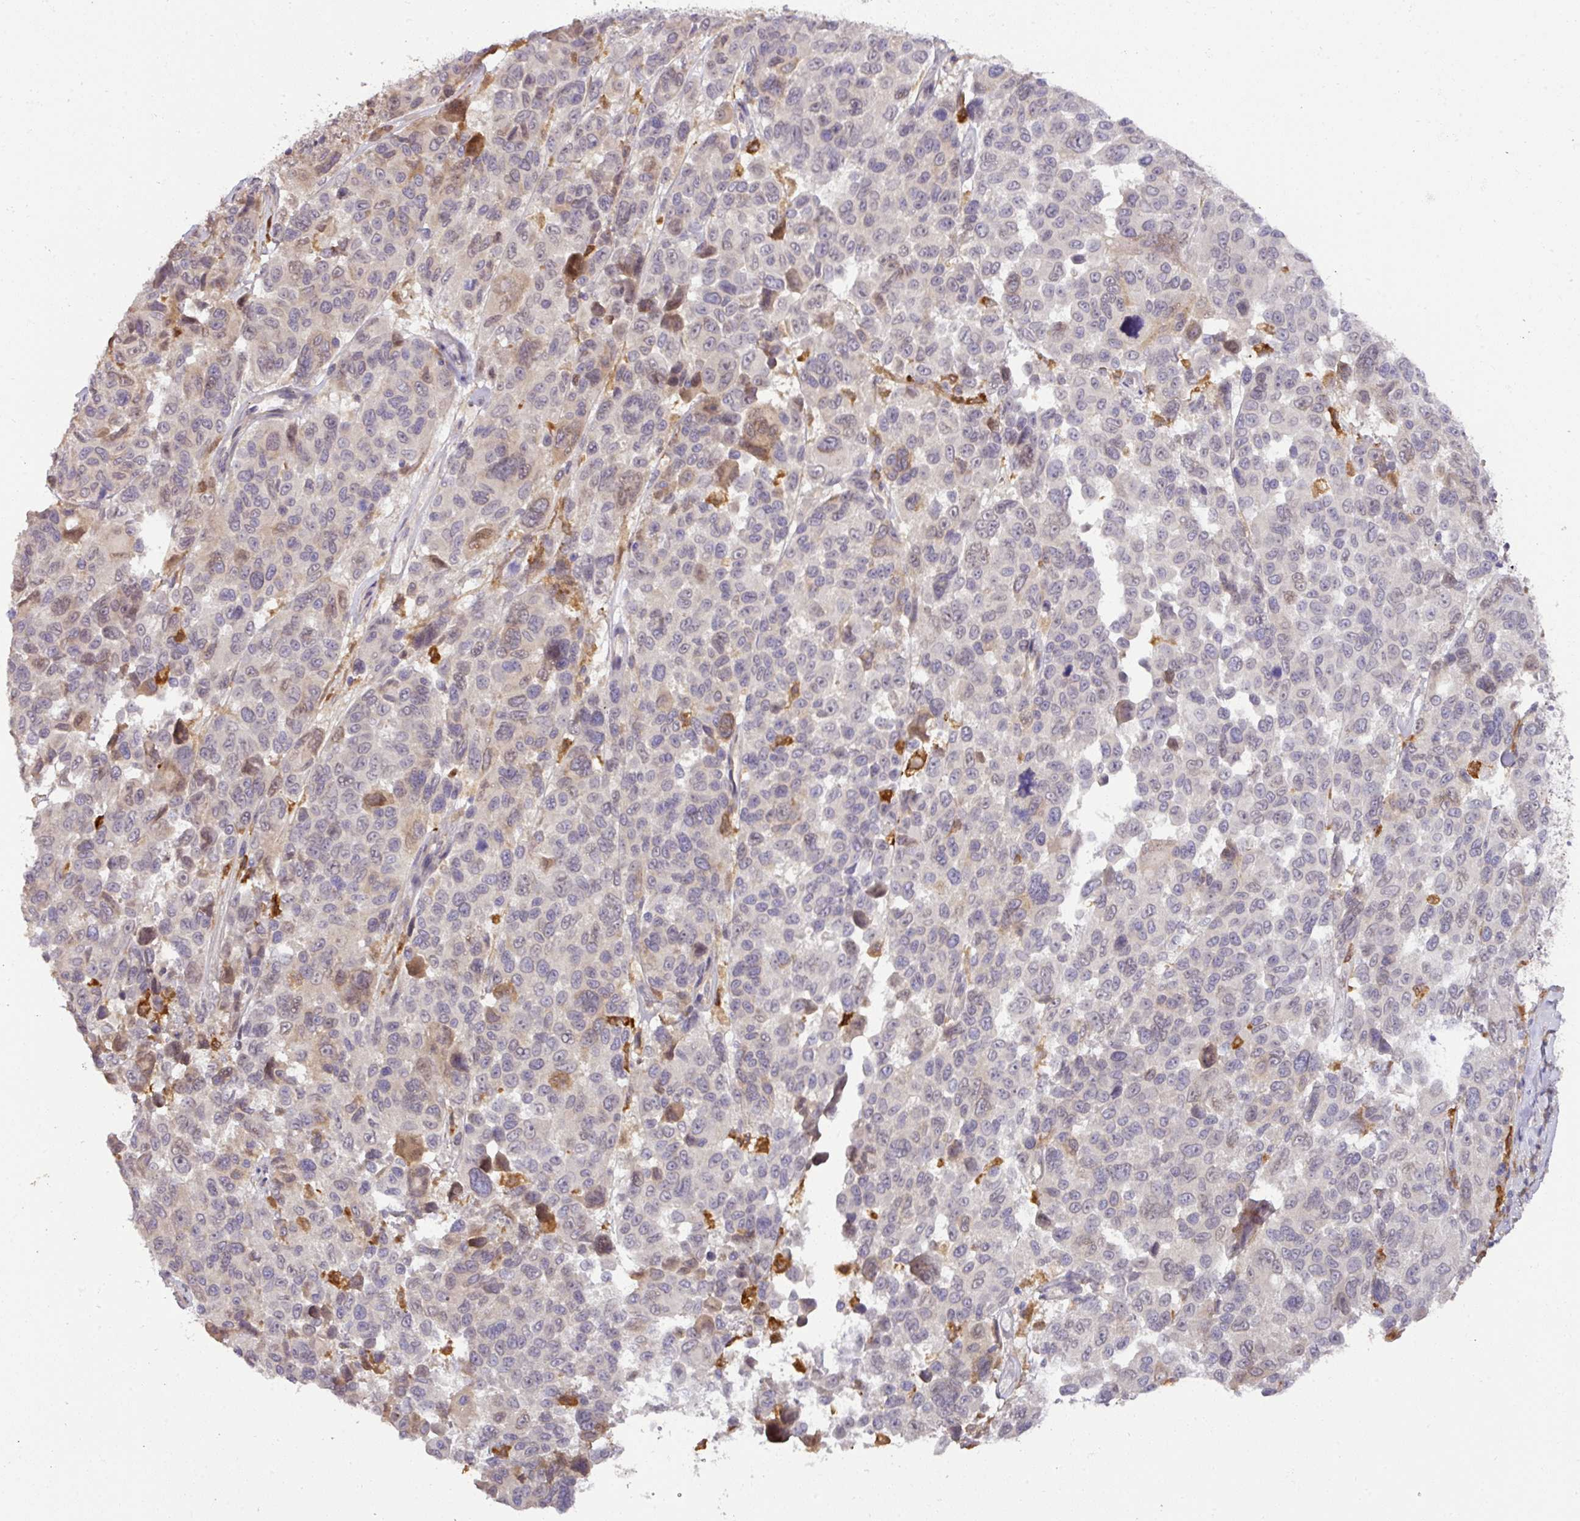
{"staining": {"intensity": "moderate", "quantity": "<25%", "location": "cytoplasmic/membranous"}, "tissue": "melanoma", "cell_type": "Tumor cells", "image_type": "cancer", "snomed": [{"axis": "morphology", "description": "Malignant melanoma, NOS"}, {"axis": "topography", "description": "Skin"}], "caption": "A brown stain highlights moderate cytoplasmic/membranous positivity of a protein in melanoma tumor cells.", "gene": "GCNT7", "patient": {"sex": "female", "age": 66}}